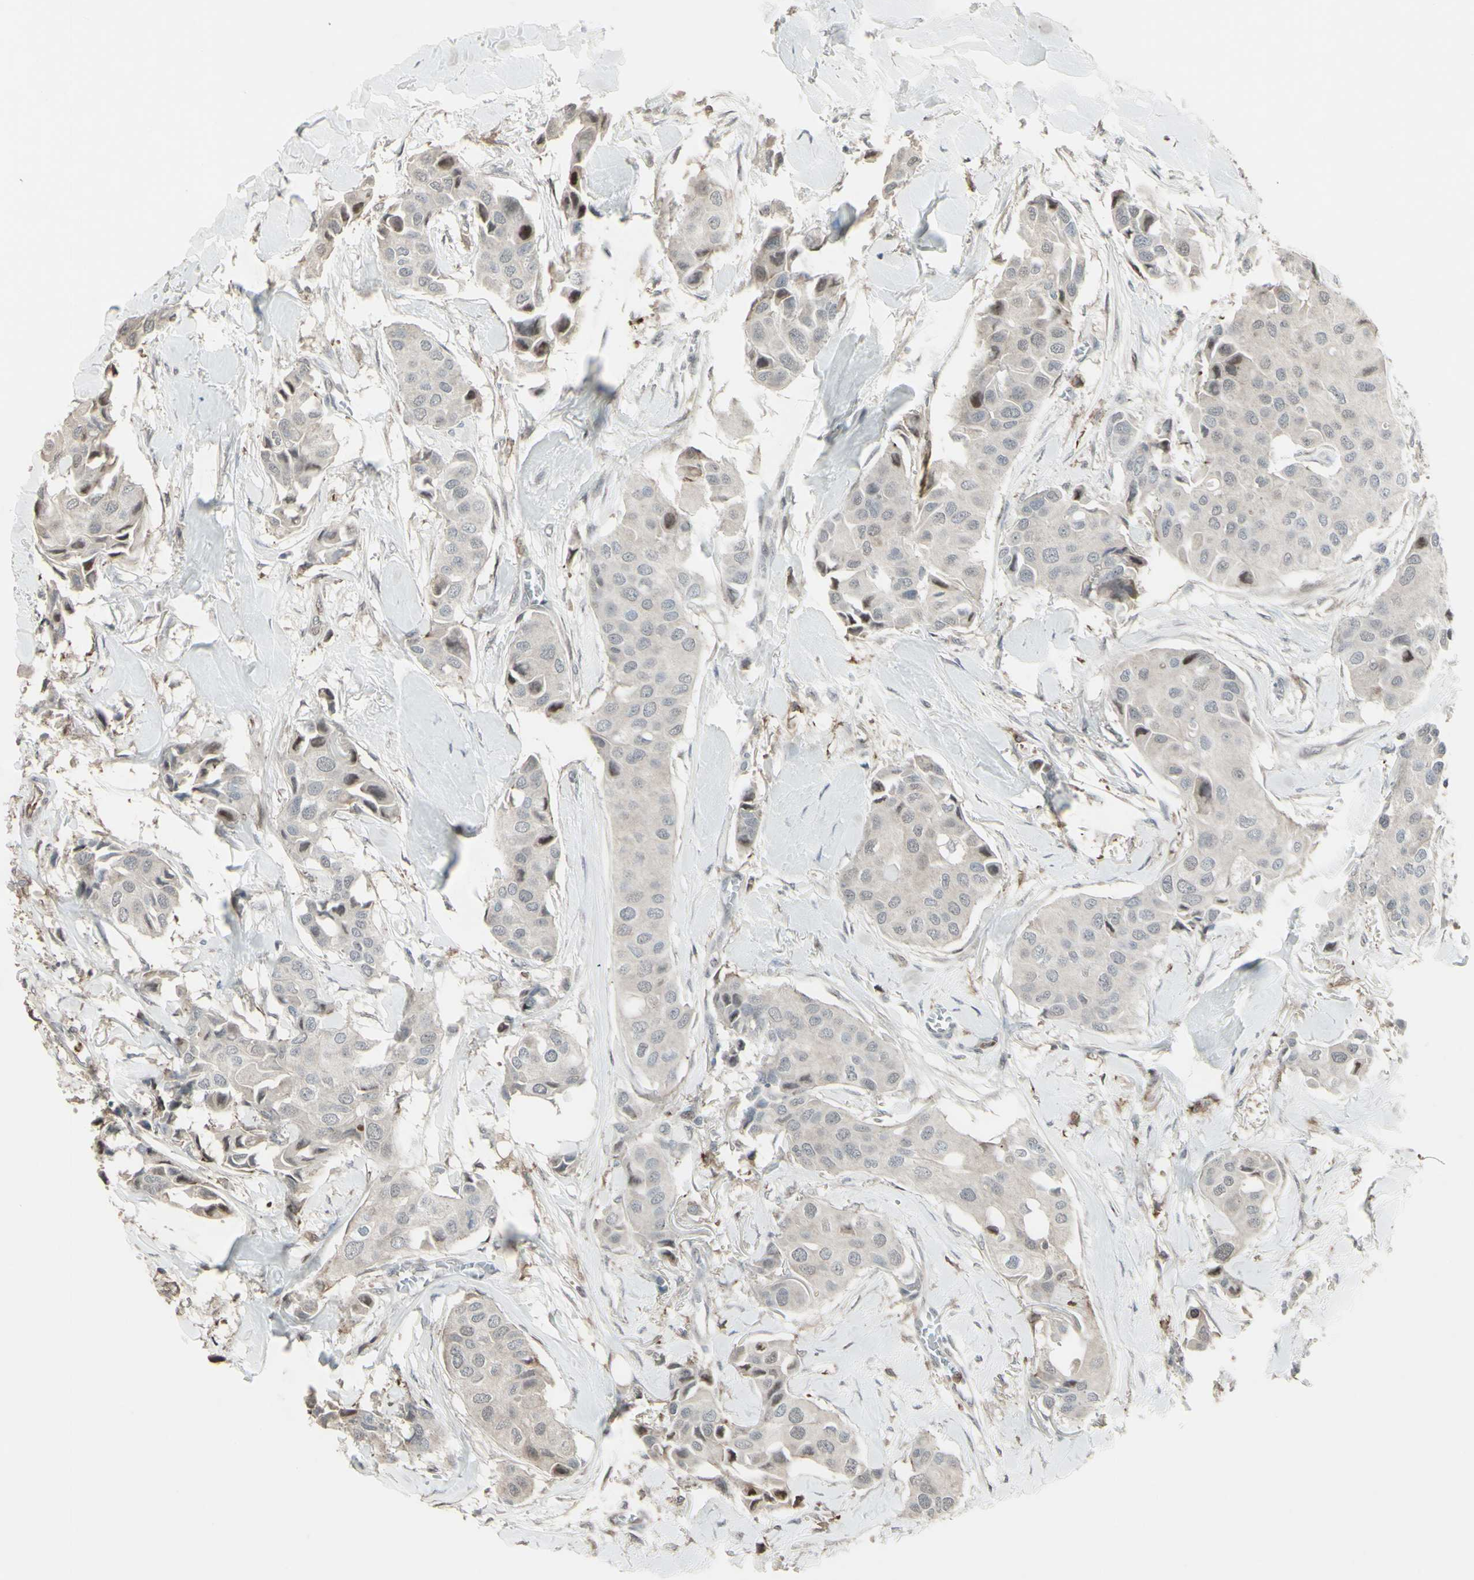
{"staining": {"intensity": "strong", "quantity": "<25%", "location": "nuclear"}, "tissue": "breast cancer", "cell_type": "Tumor cells", "image_type": "cancer", "snomed": [{"axis": "morphology", "description": "Duct carcinoma"}, {"axis": "topography", "description": "Breast"}], "caption": "Immunohistochemistry micrograph of neoplastic tissue: human breast cancer (infiltrating ductal carcinoma) stained using immunohistochemistry (IHC) shows medium levels of strong protein expression localized specifically in the nuclear of tumor cells, appearing as a nuclear brown color.", "gene": "CD33", "patient": {"sex": "female", "age": 80}}